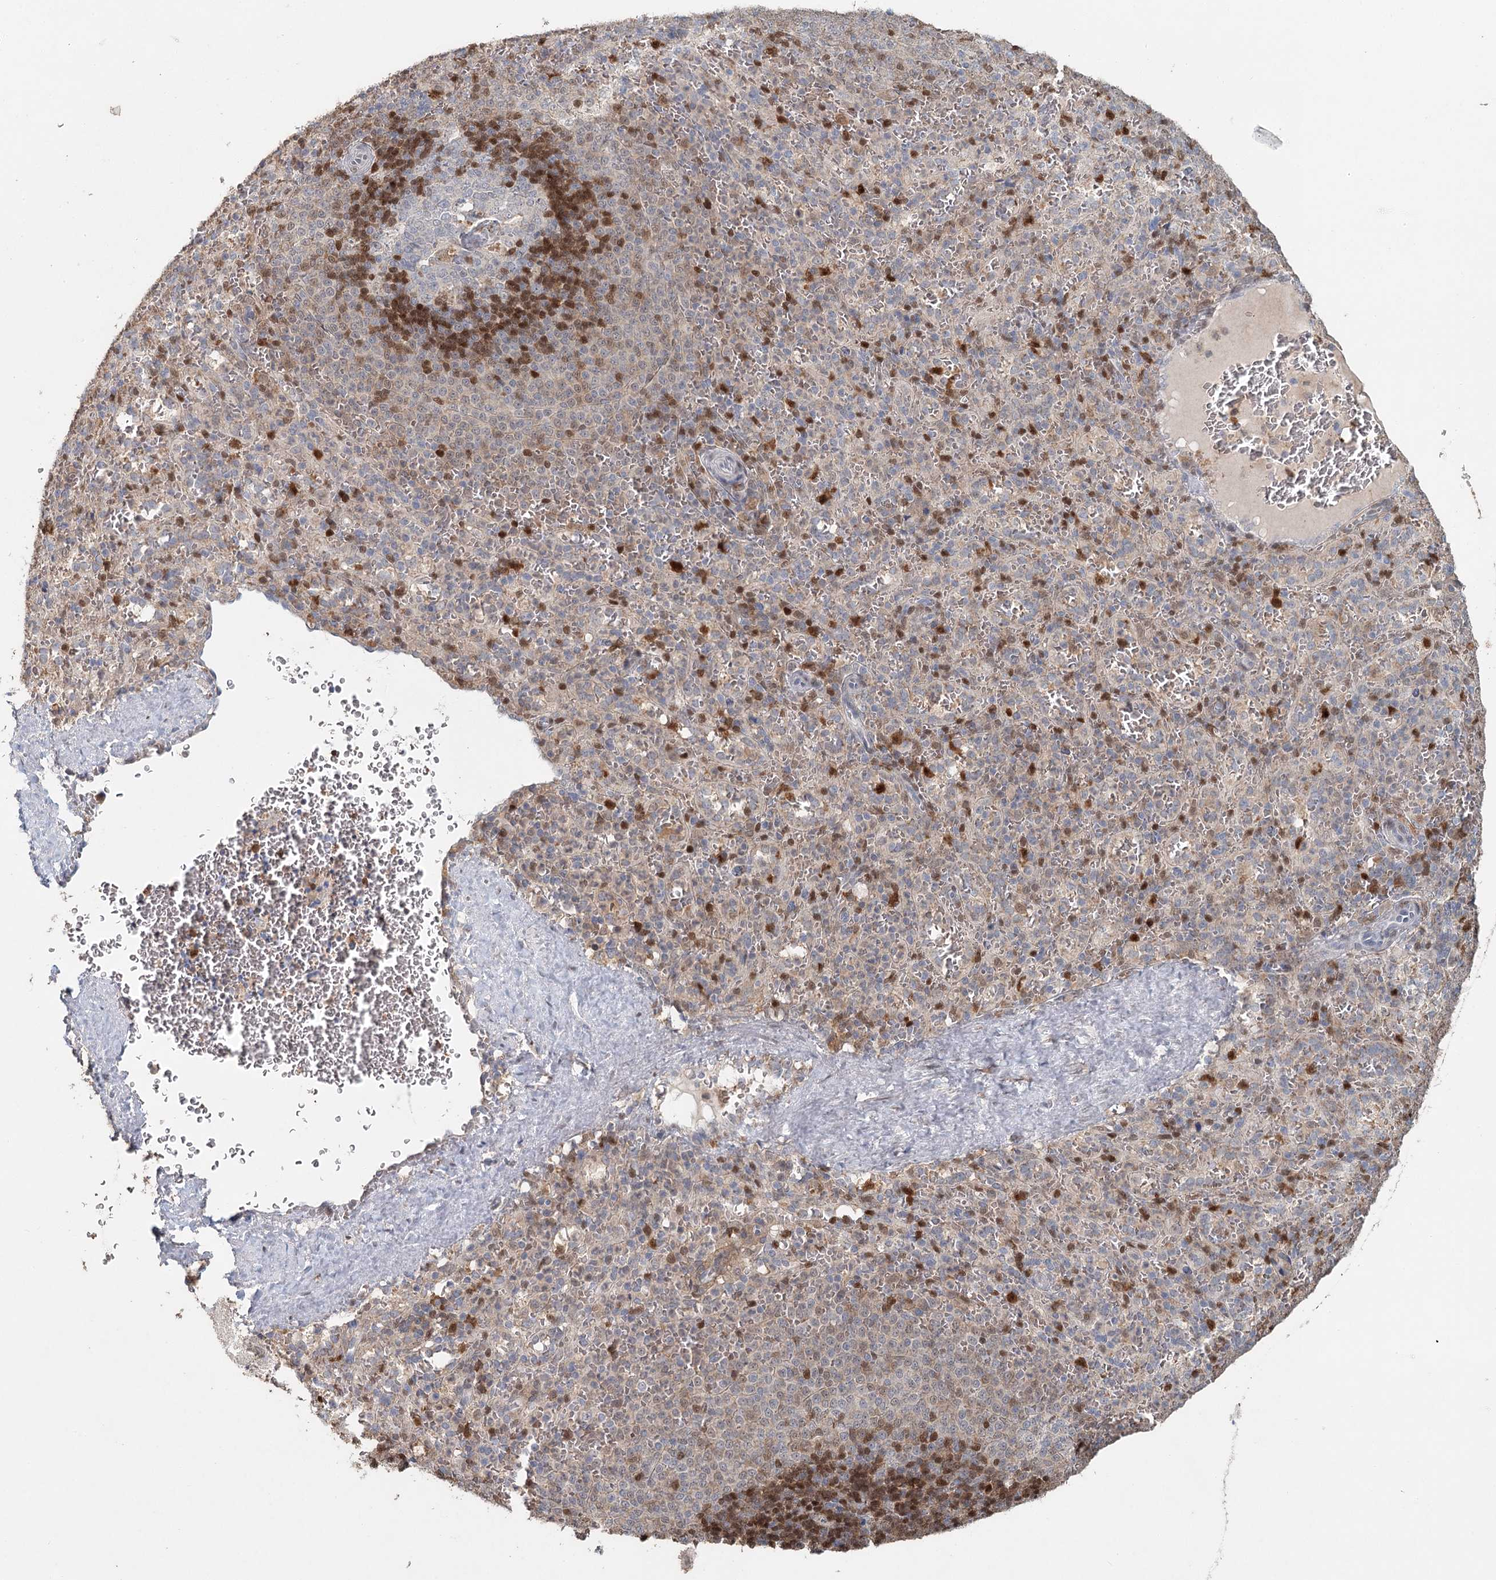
{"staining": {"intensity": "moderate", "quantity": "<25%", "location": "nuclear"}, "tissue": "spleen", "cell_type": "Cells in red pulp", "image_type": "normal", "snomed": [{"axis": "morphology", "description": "Normal tissue, NOS"}, {"axis": "topography", "description": "Spleen"}], "caption": "Spleen stained with immunohistochemistry (IHC) shows moderate nuclear staining in about <25% of cells in red pulp. (brown staining indicates protein expression, while blue staining denotes nuclei).", "gene": "ADK", "patient": {"sex": "female", "age": 21}}